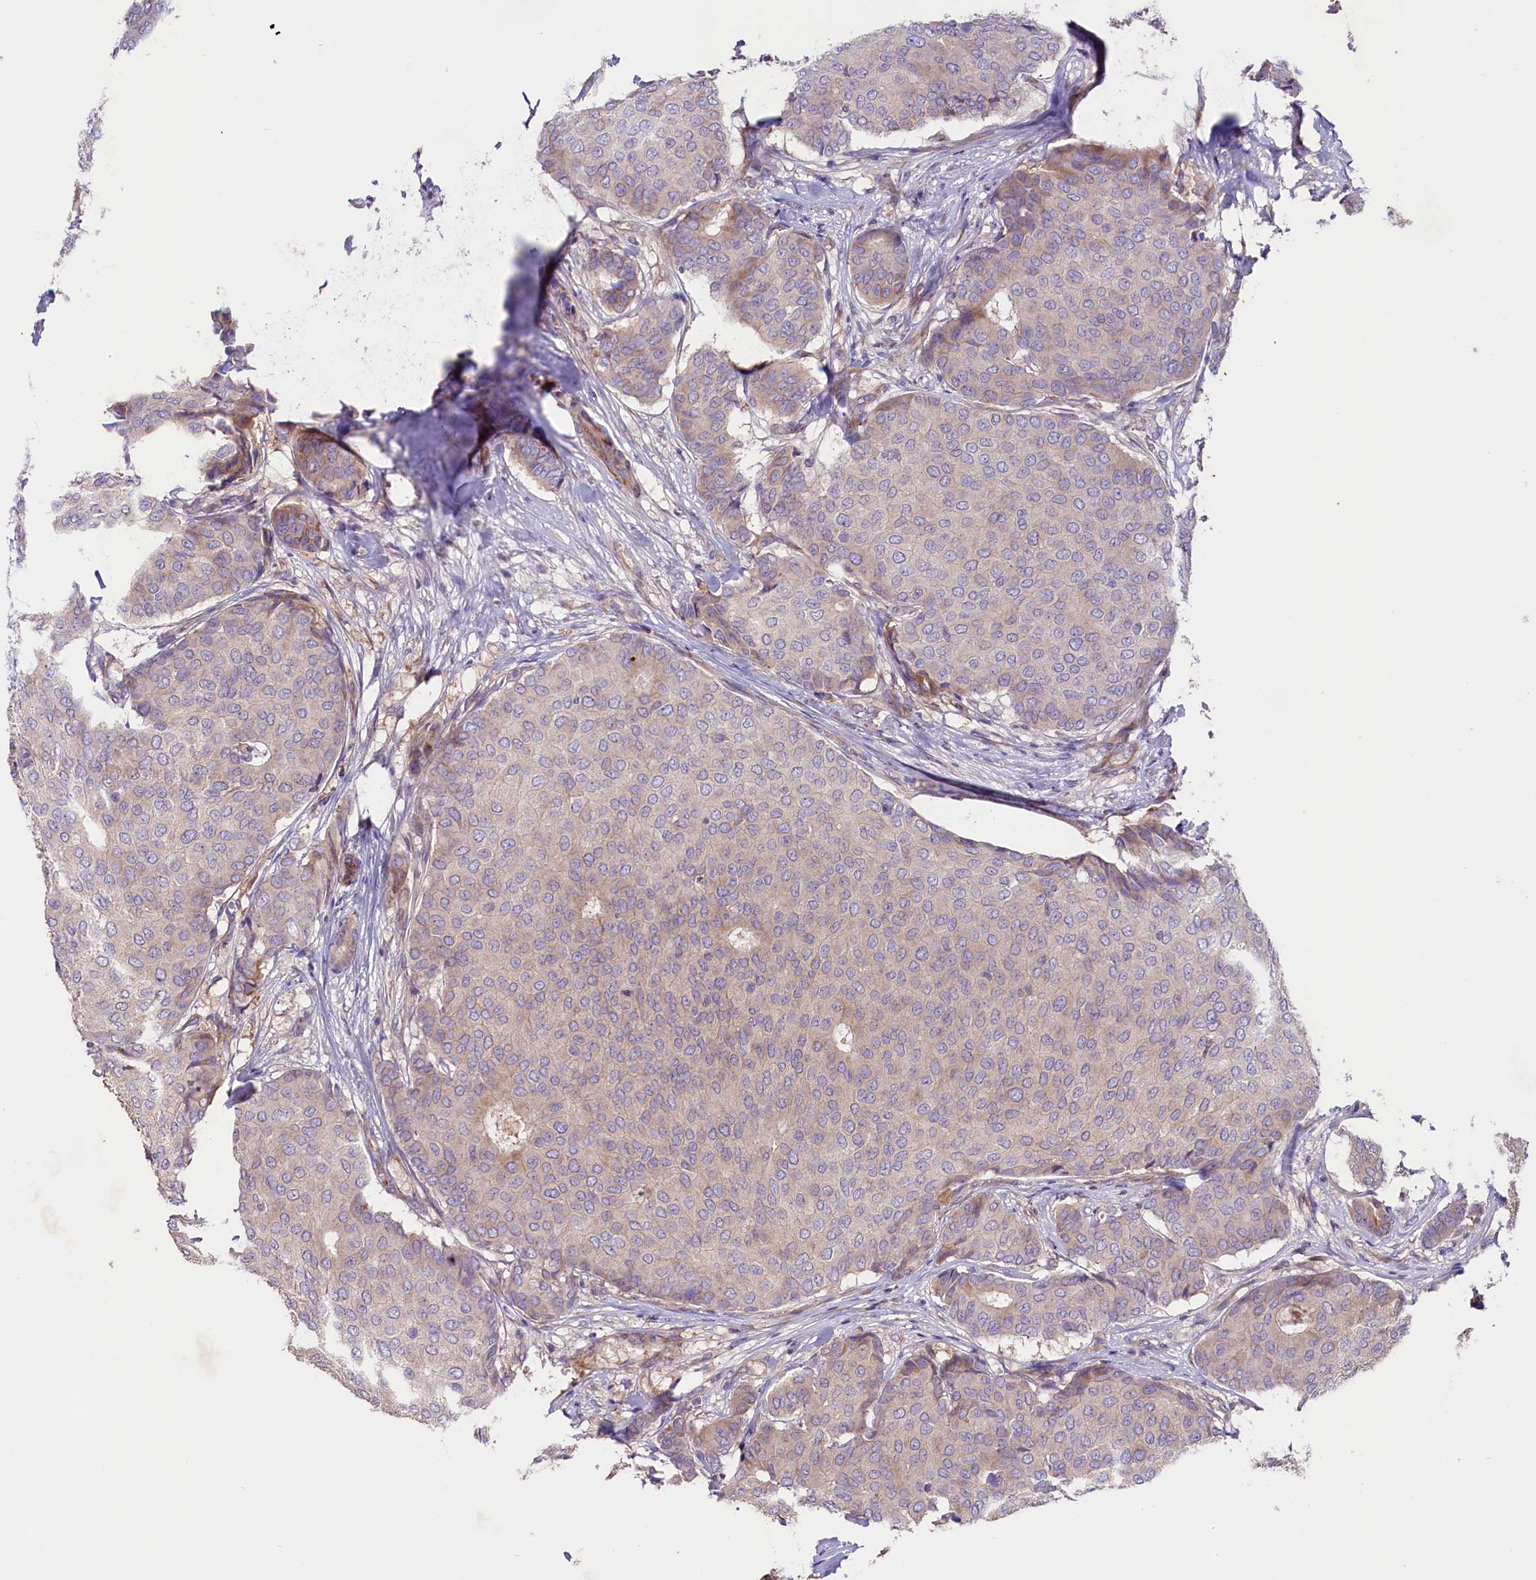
{"staining": {"intensity": "weak", "quantity": "<25%", "location": "cytoplasmic/membranous"}, "tissue": "breast cancer", "cell_type": "Tumor cells", "image_type": "cancer", "snomed": [{"axis": "morphology", "description": "Duct carcinoma"}, {"axis": "topography", "description": "Breast"}], "caption": "The immunohistochemistry image has no significant staining in tumor cells of breast cancer tissue.", "gene": "CD99L2", "patient": {"sex": "female", "age": 75}}